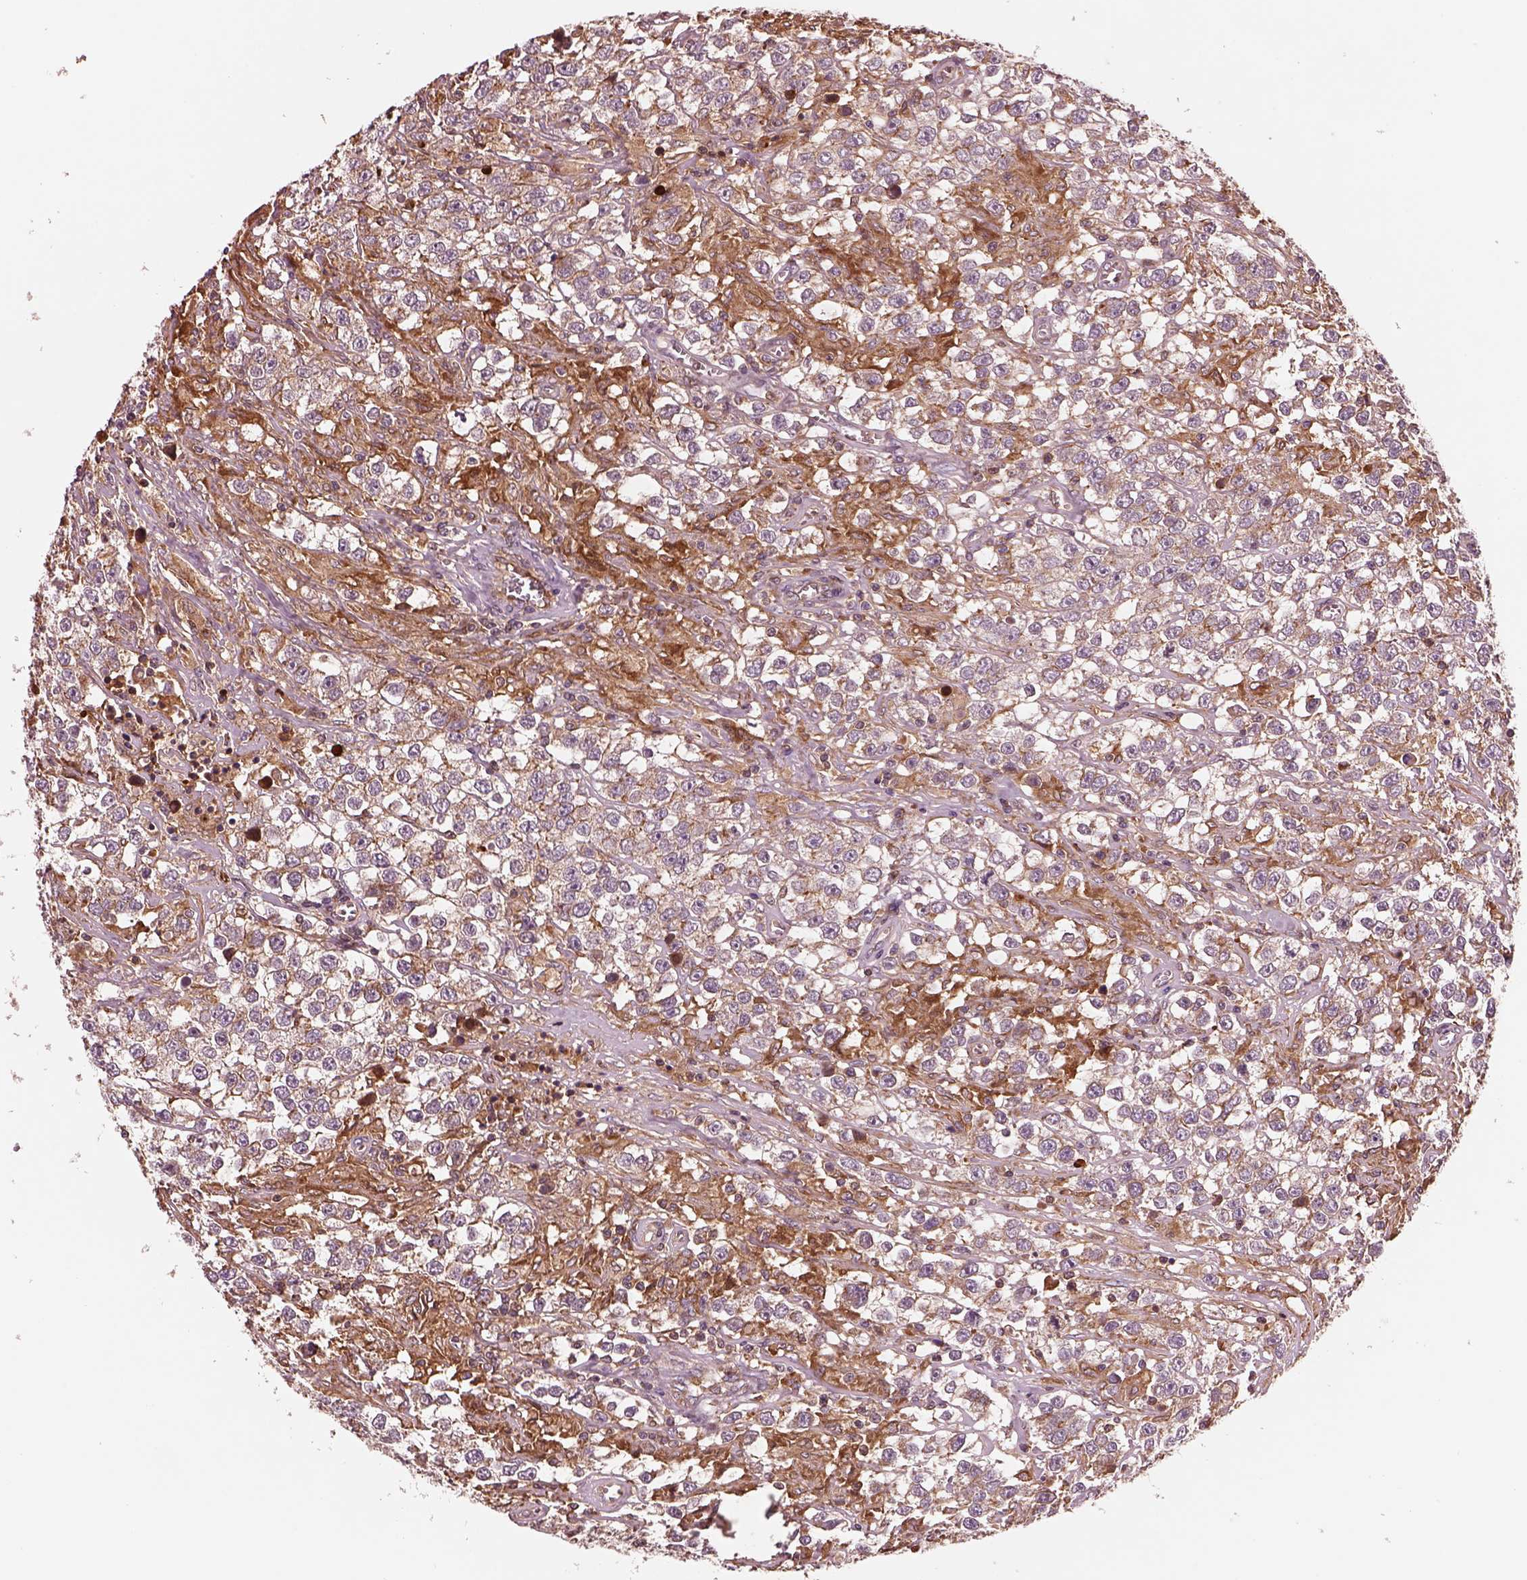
{"staining": {"intensity": "weak", "quantity": "25%-75%", "location": "cytoplasmic/membranous"}, "tissue": "testis cancer", "cell_type": "Tumor cells", "image_type": "cancer", "snomed": [{"axis": "morphology", "description": "Seminoma, NOS"}, {"axis": "topography", "description": "Testis"}], "caption": "Testis seminoma stained with a protein marker shows weak staining in tumor cells.", "gene": "ASCC2", "patient": {"sex": "male", "age": 43}}